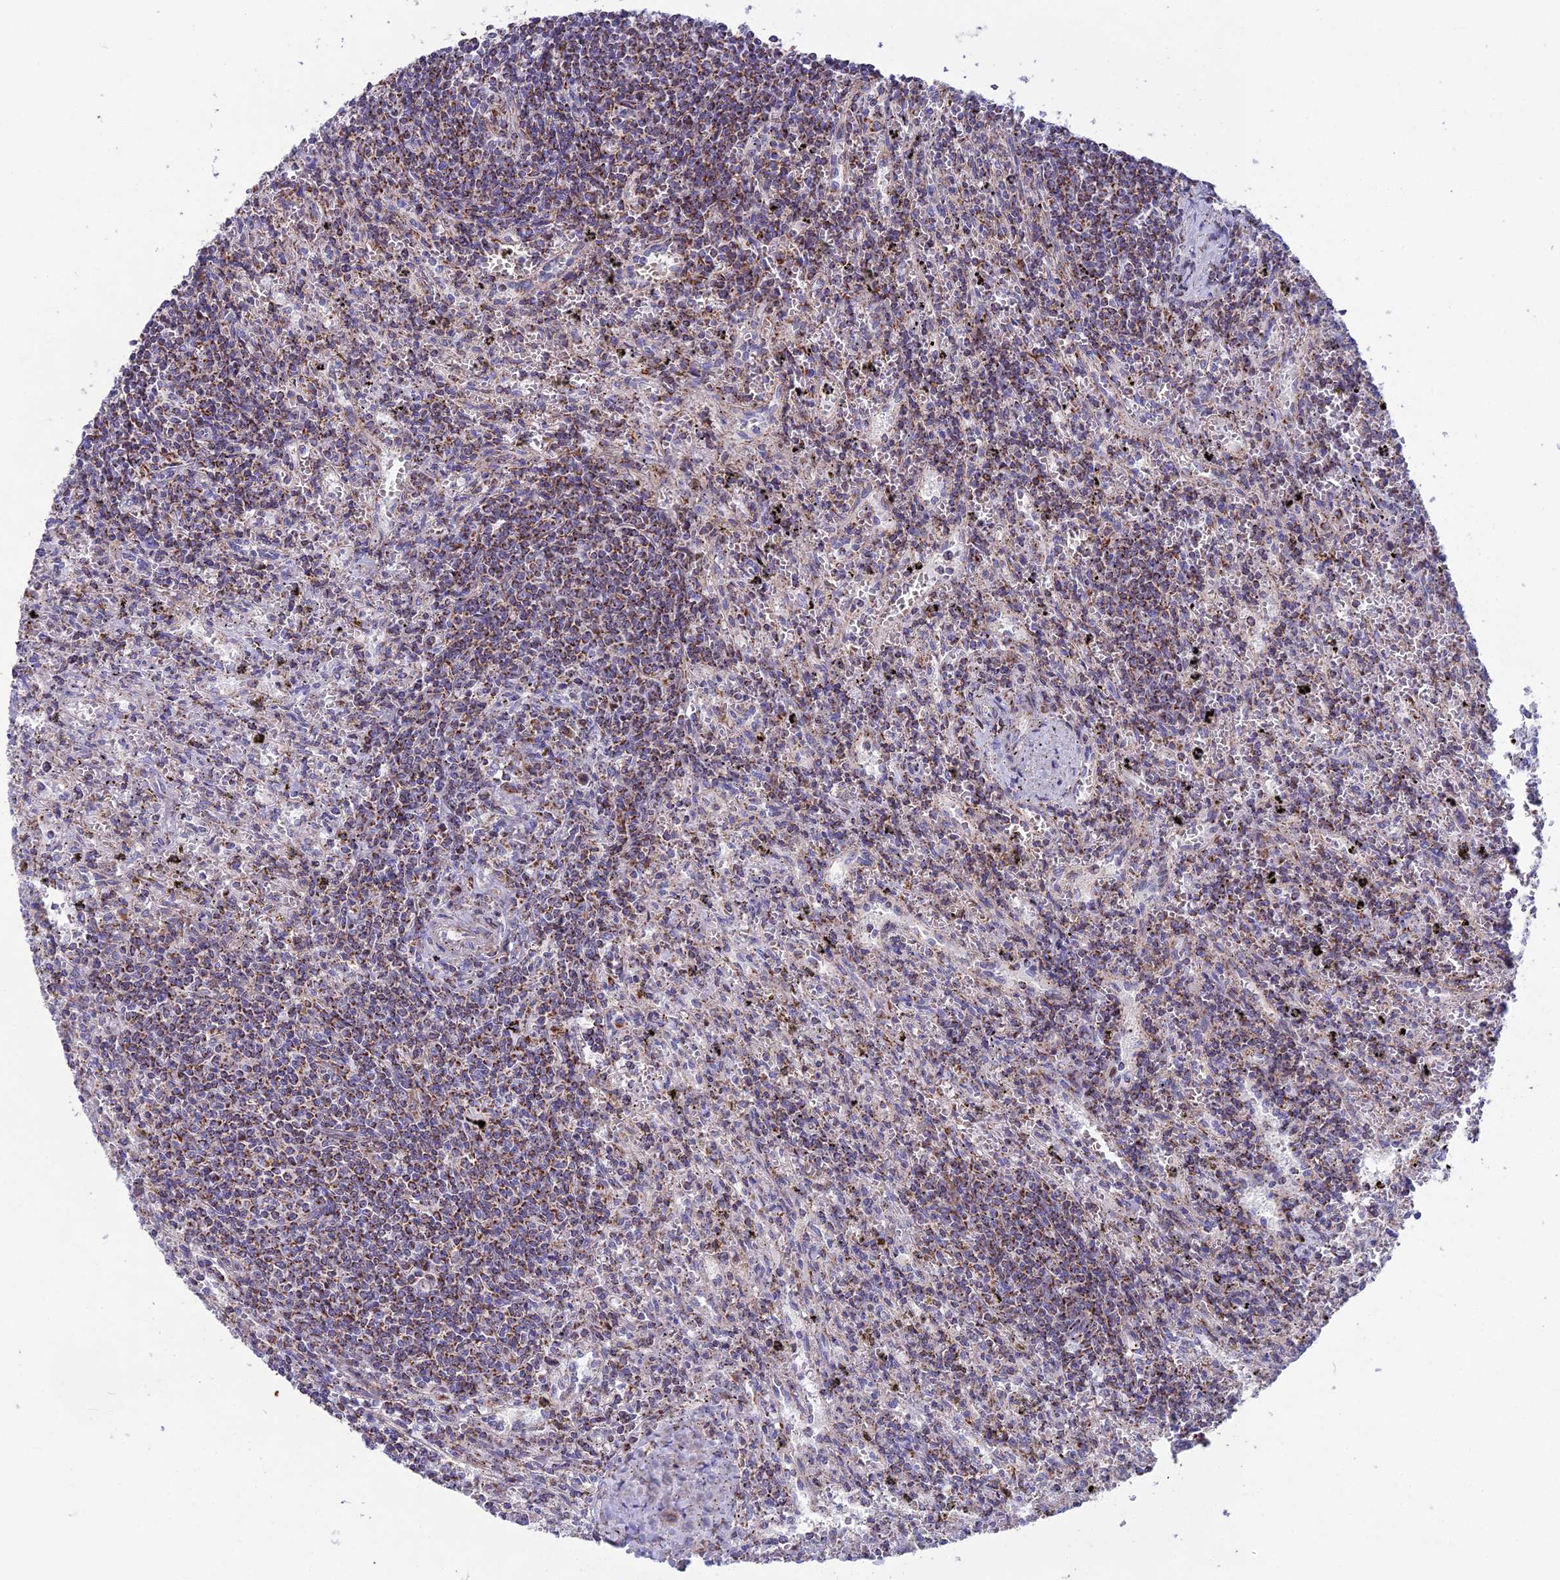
{"staining": {"intensity": "moderate", "quantity": "25%-75%", "location": "cytoplasmic/membranous"}, "tissue": "lymphoma", "cell_type": "Tumor cells", "image_type": "cancer", "snomed": [{"axis": "morphology", "description": "Malignant lymphoma, non-Hodgkin's type, Low grade"}, {"axis": "topography", "description": "Spleen"}], "caption": "IHC micrograph of neoplastic tissue: malignant lymphoma, non-Hodgkin's type (low-grade) stained using immunohistochemistry shows medium levels of moderate protein expression localized specifically in the cytoplasmic/membranous of tumor cells, appearing as a cytoplasmic/membranous brown color.", "gene": "CS", "patient": {"sex": "male", "age": 76}}